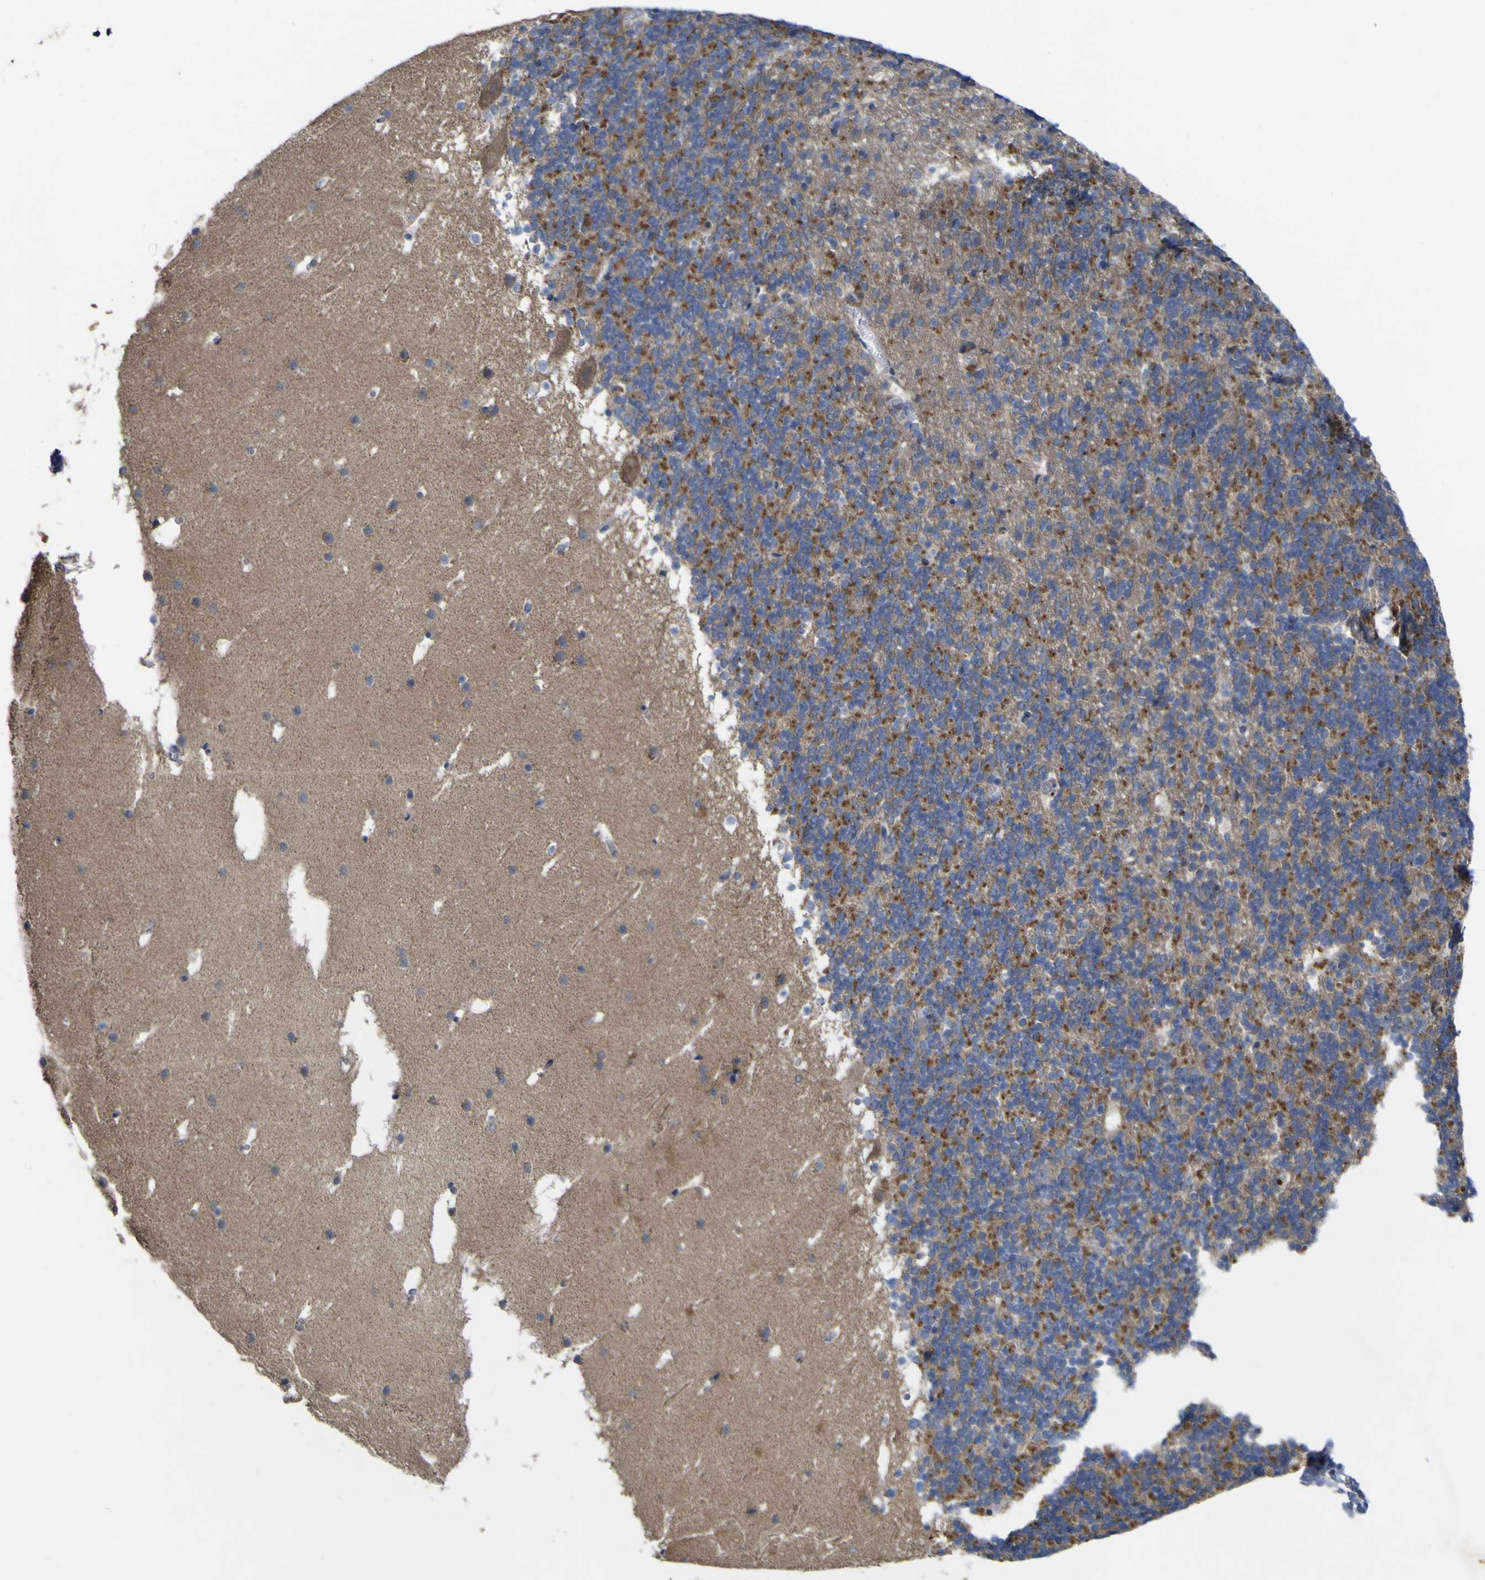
{"staining": {"intensity": "moderate", "quantity": "25%-75%", "location": "cytoplasmic/membranous"}, "tissue": "cerebellum", "cell_type": "Cells in granular layer", "image_type": "normal", "snomed": [{"axis": "morphology", "description": "Normal tissue, NOS"}, {"axis": "topography", "description": "Cerebellum"}], "caption": "Immunohistochemistry (IHC) (DAB) staining of unremarkable human cerebellum displays moderate cytoplasmic/membranous protein positivity in about 25%-75% of cells in granular layer.", "gene": "NAV1", "patient": {"sex": "male", "age": 45}}